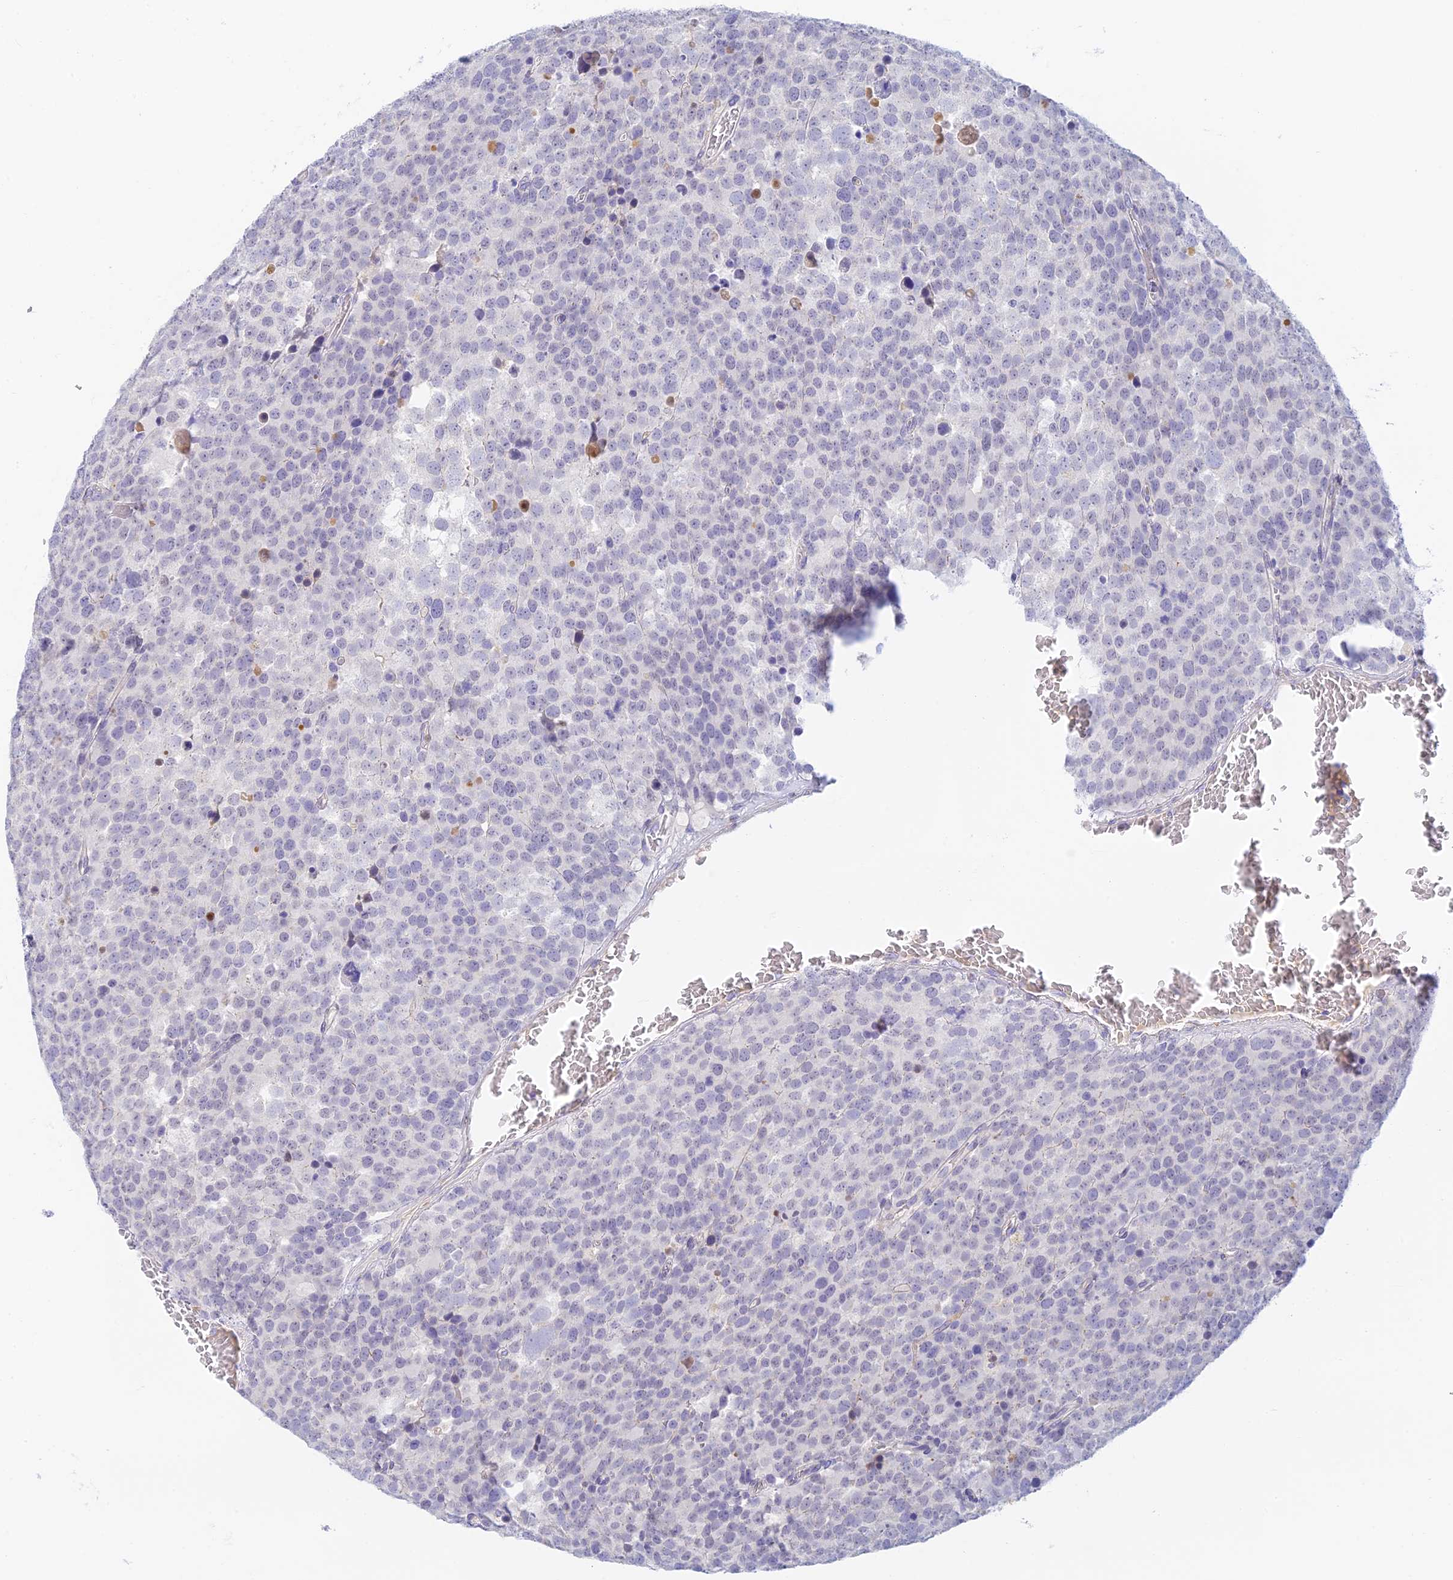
{"staining": {"intensity": "negative", "quantity": "none", "location": "none"}, "tissue": "testis cancer", "cell_type": "Tumor cells", "image_type": "cancer", "snomed": [{"axis": "morphology", "description": "Seminoma, NOS"}, {"axis": "topography", "description": "Testis"}], "caption": "Immunohistochemical staining of human testis seminoma exhibits no significant expression in tumor cells. The staining was performed using DAB to visualize the protein expression in brown, while the nuclei were stained in blue with hematoxylin (Magnification: 20x).", "gene": "INTS13", "patient": {"sex": "male", "age": 71}}